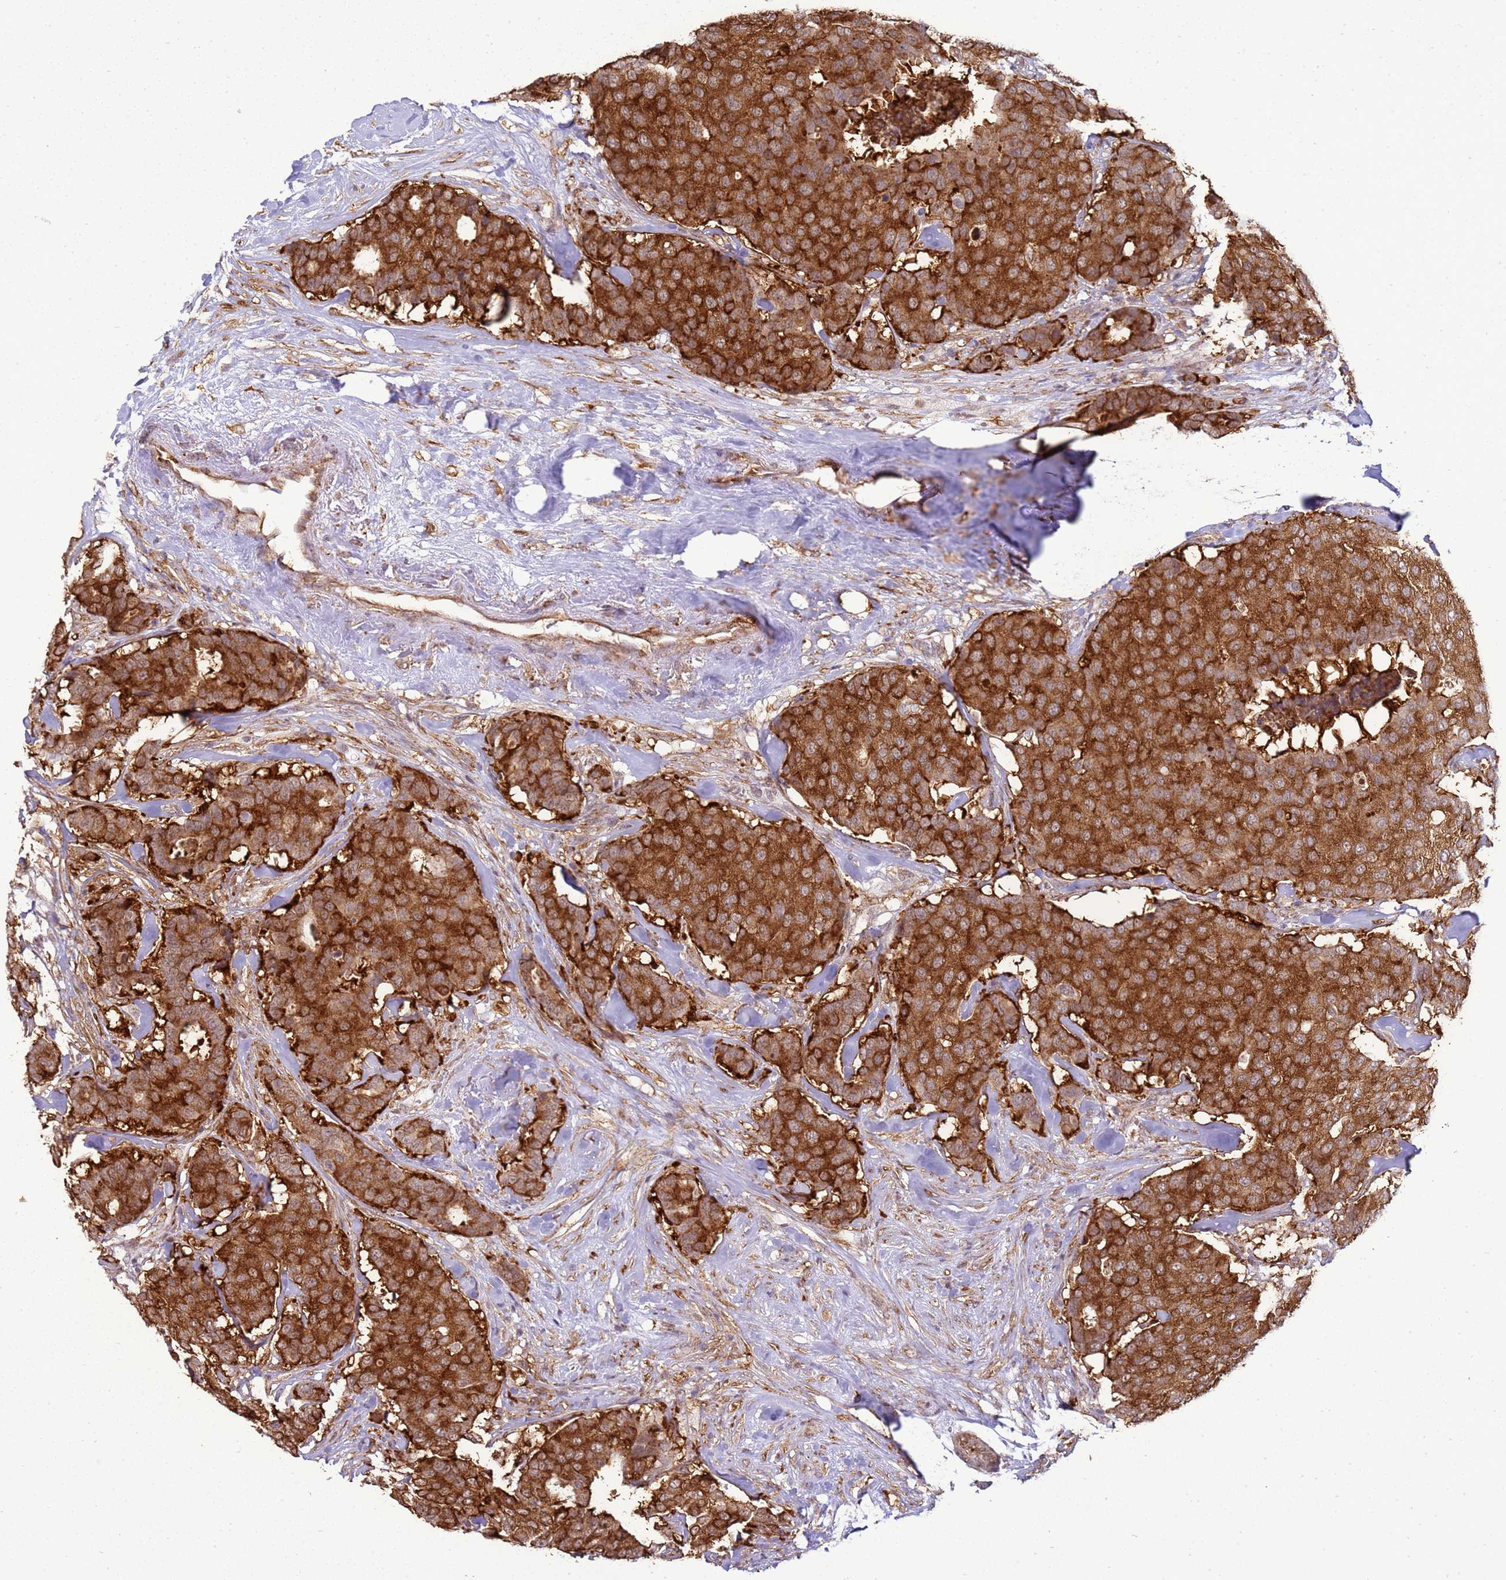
{"staining": {"intensity": "strong", "quantity": ">75%", "location": "cytoplasmic/membranous"}, "tissue": "breast cancer", "cell_type": "Tumor cells", "image_type": "cancer", "snomed": [{"axis": "morphology", "description": "Duct carcinoma"}, {"axis": "topography", "description": "Breast"}], "caption": "Immunohistochemistry histopathology image of neoplastic tissue: human breast cancer (infiltrating ductal carcinoma) stained using immunohistochemistry reveals high levels of strong protein expression localized specifically in the cytoplasmic/membranous of tumor cells, appearing as a cytoplasmic/membranous brown color.", "gene": "GABRE", "patient": {"sex": "female", "age": 75}}